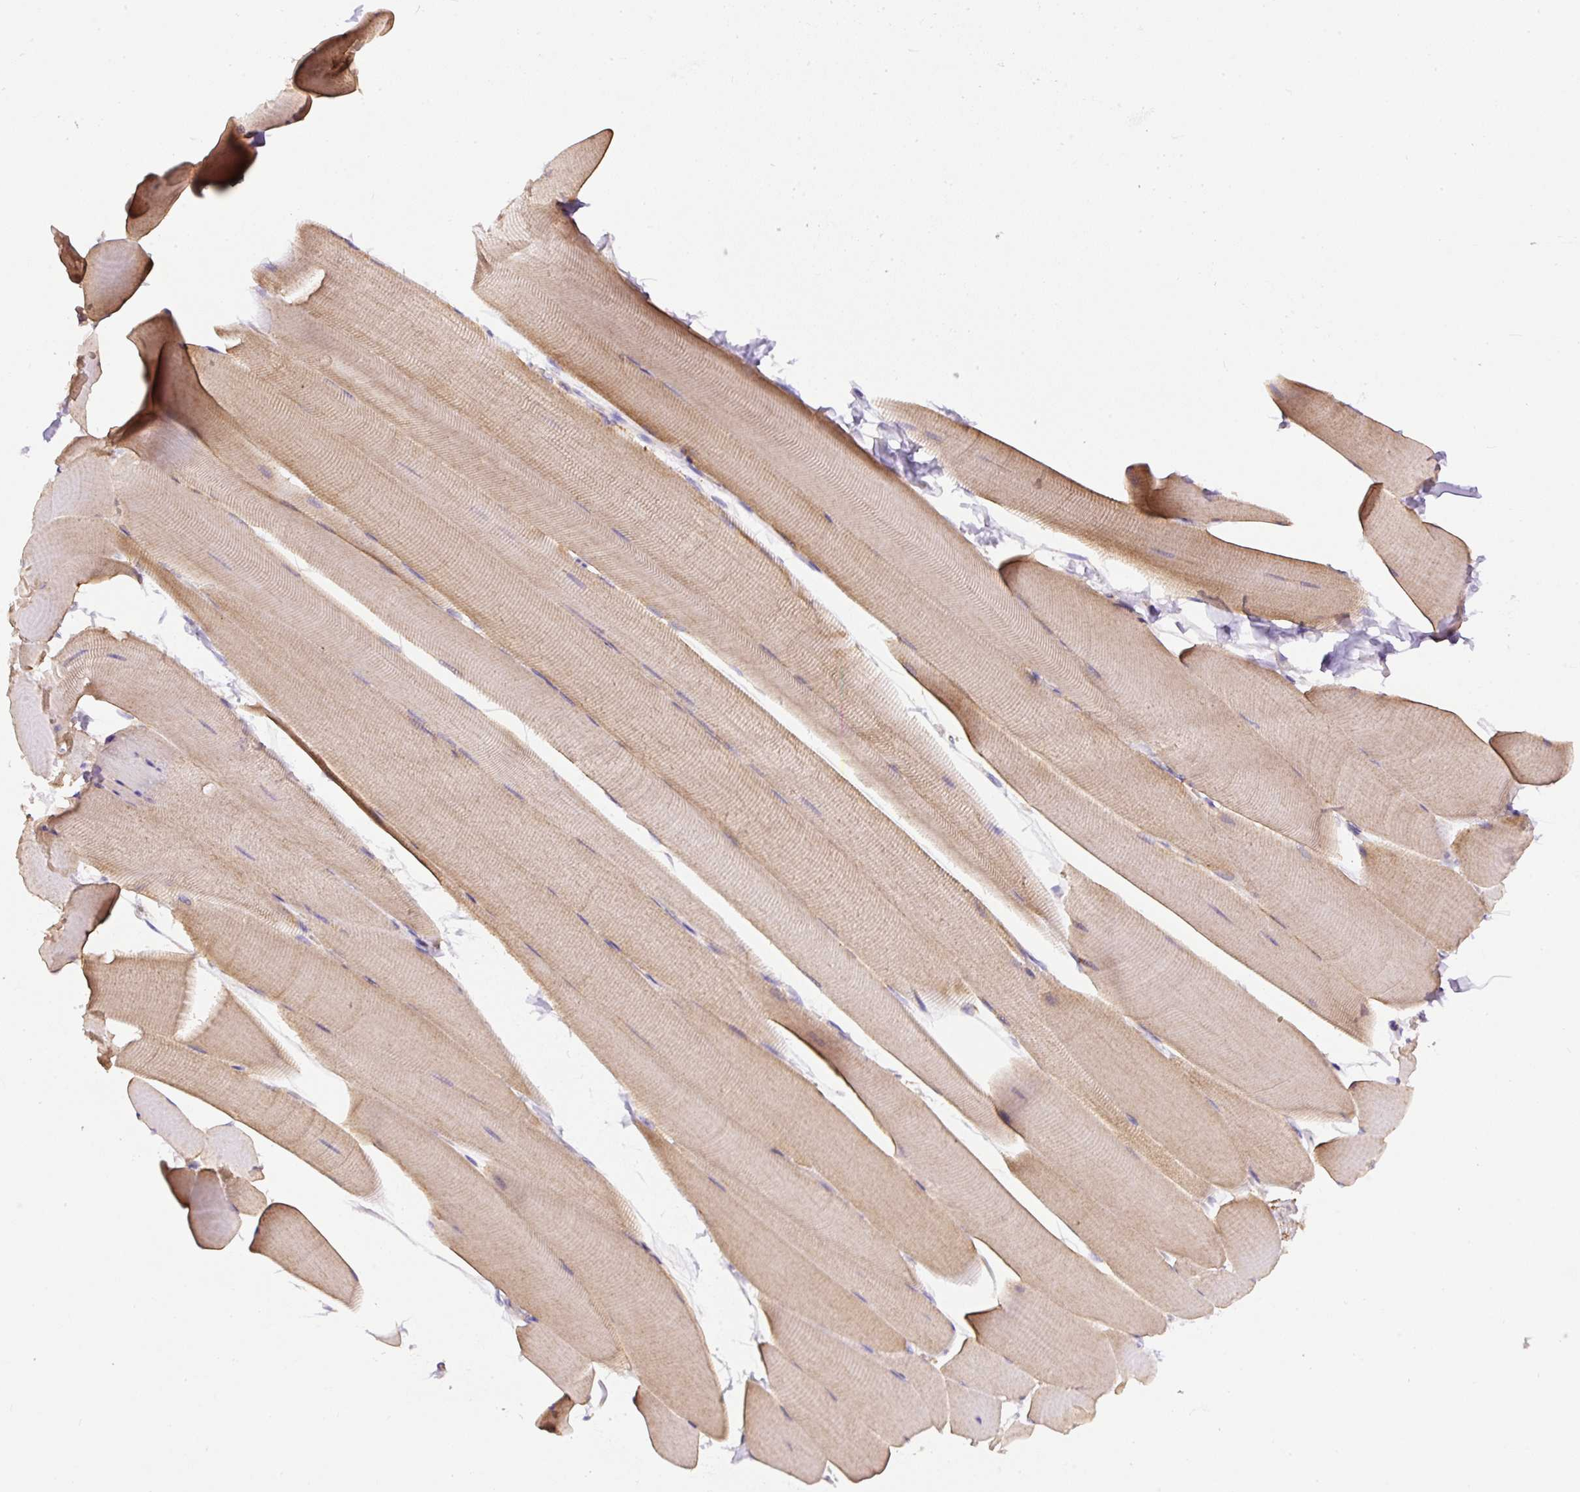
{"staining": {"intensity": "moderate", "quantity": "25%-75%", "location": "cytoplasmic/membranous"}, "tissue": "skeletal muscle", "cell_type": "Myocytes", "image_type": "normal", "snomed": [{"axis": "morphology", "description": "Normal tissue, NOS"}, {"axis": "topography", "description": "Skeletal muscle"}], "caption": "High-magnification brightfield microscopy of unremarkable skeletal muscle stained with DAB (brown) and counterstained with hematoxylin (blue). myocytes exhibit moderate cytoplasmic/membranous expression is identified in about25%-75% of cells. The protein is shown in brown color, while the nuclei are stained blue.", "gene": "NDUFAF2", "patient": {"sex": "male", "age": 25}}